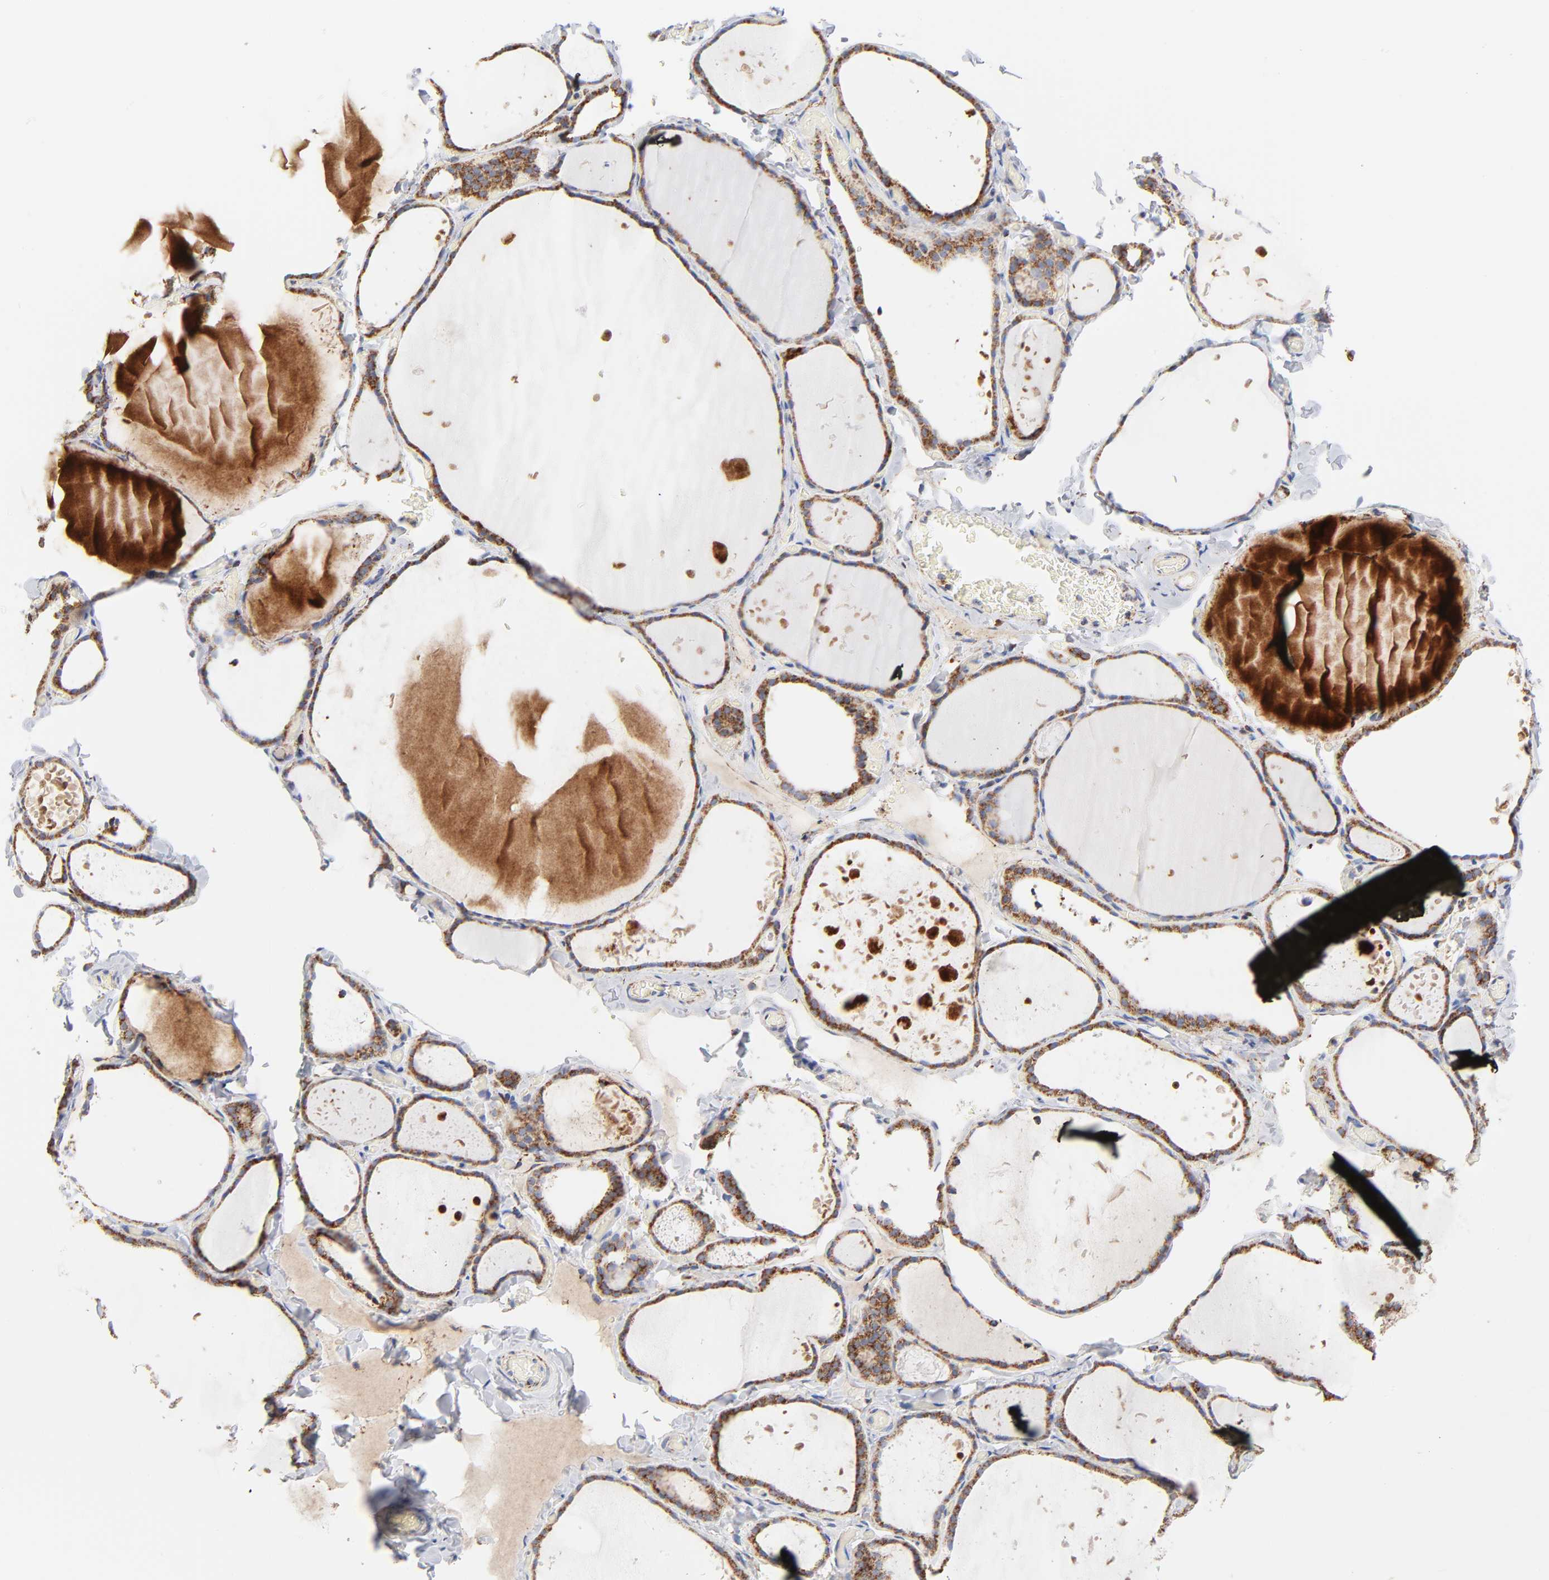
{"staining": {"intensity": "moderate", "quantity": ">75%", "location": "cytoplasmic/membranous"}, "tissue": "thyroid gland", "cell_type": "Glandular cells", "image_type": "normal", "snomed": [{"axis": "morphology", "description": "Normal tissue, NOS"}, {"axis": "topography", "description": "Thyroid gland"}], "caption": "Brown immunohistochemical staining in normal human thyroid gland exhibits moderate cytoplasmic/membranous expression in approximately >75% of glandular cells. The staining was performed using DAB (3,3'-diaminobenzidine), with brown indicating positive protein expression. Nuclei are stained blue with hematoxylin.", "gene": "DIABLO", "patient": {"sex": "female", "age": 22}}